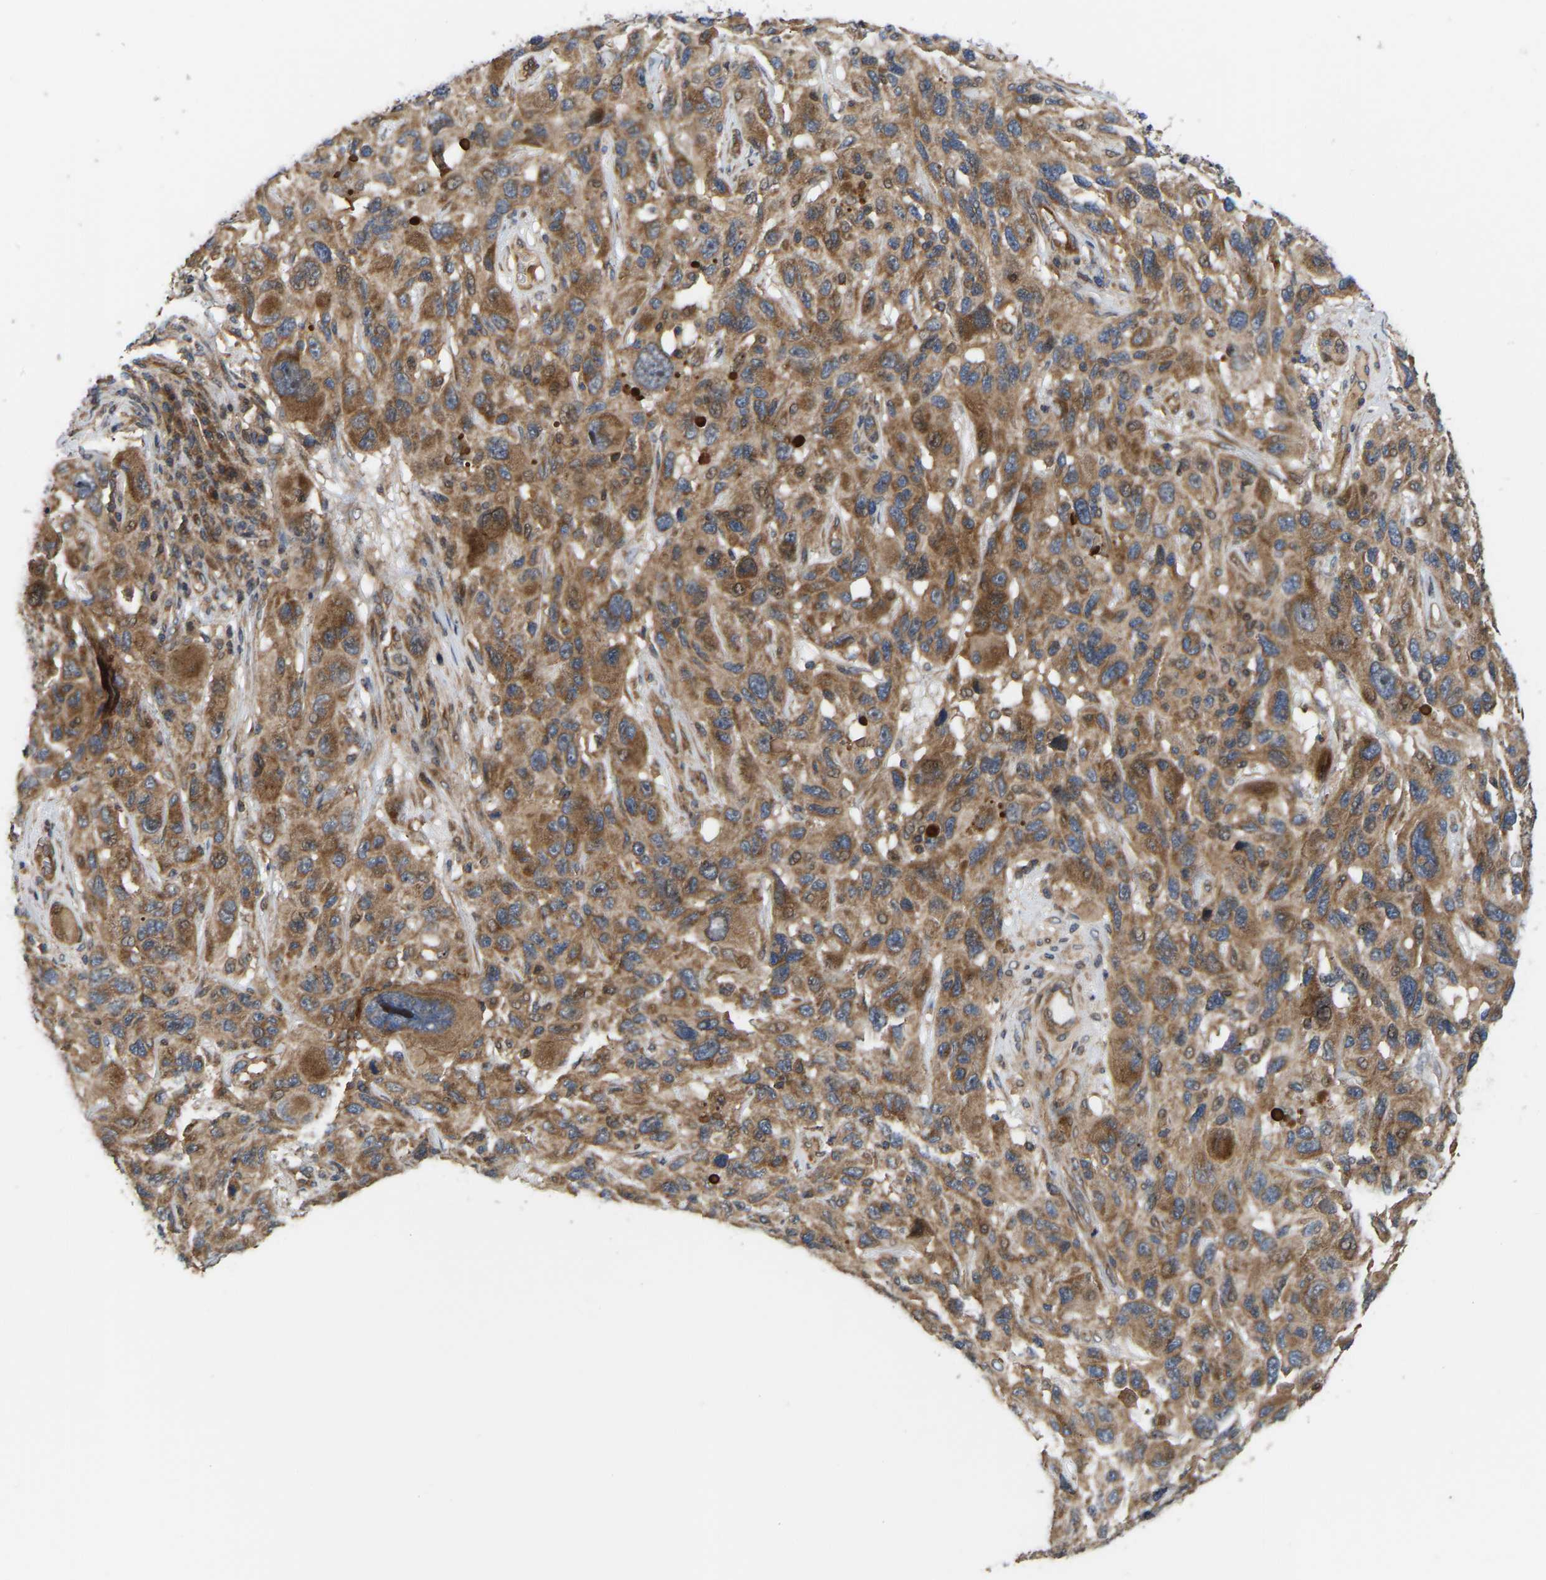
{"staining": {"intensity": "moderate", "quantity": ">75%", "location": "cytoplasmic/membranous"}, "tissue": "melanoma", "cell_type": "Tumor cells", "image_type": "cancer", "snomed": [{"axis": "morphology", "description": "Malignant melanoma, NOS"}, {"axis": "topography", "description": "Skin"}], "caption": "A micrograph of human malignant melanoma stained for a protein reveals moderate cytoplasmic/membranous brown staining in tumor cells.", "gene": "STAU1", "patient": {"sex": "male", "age": 53}}